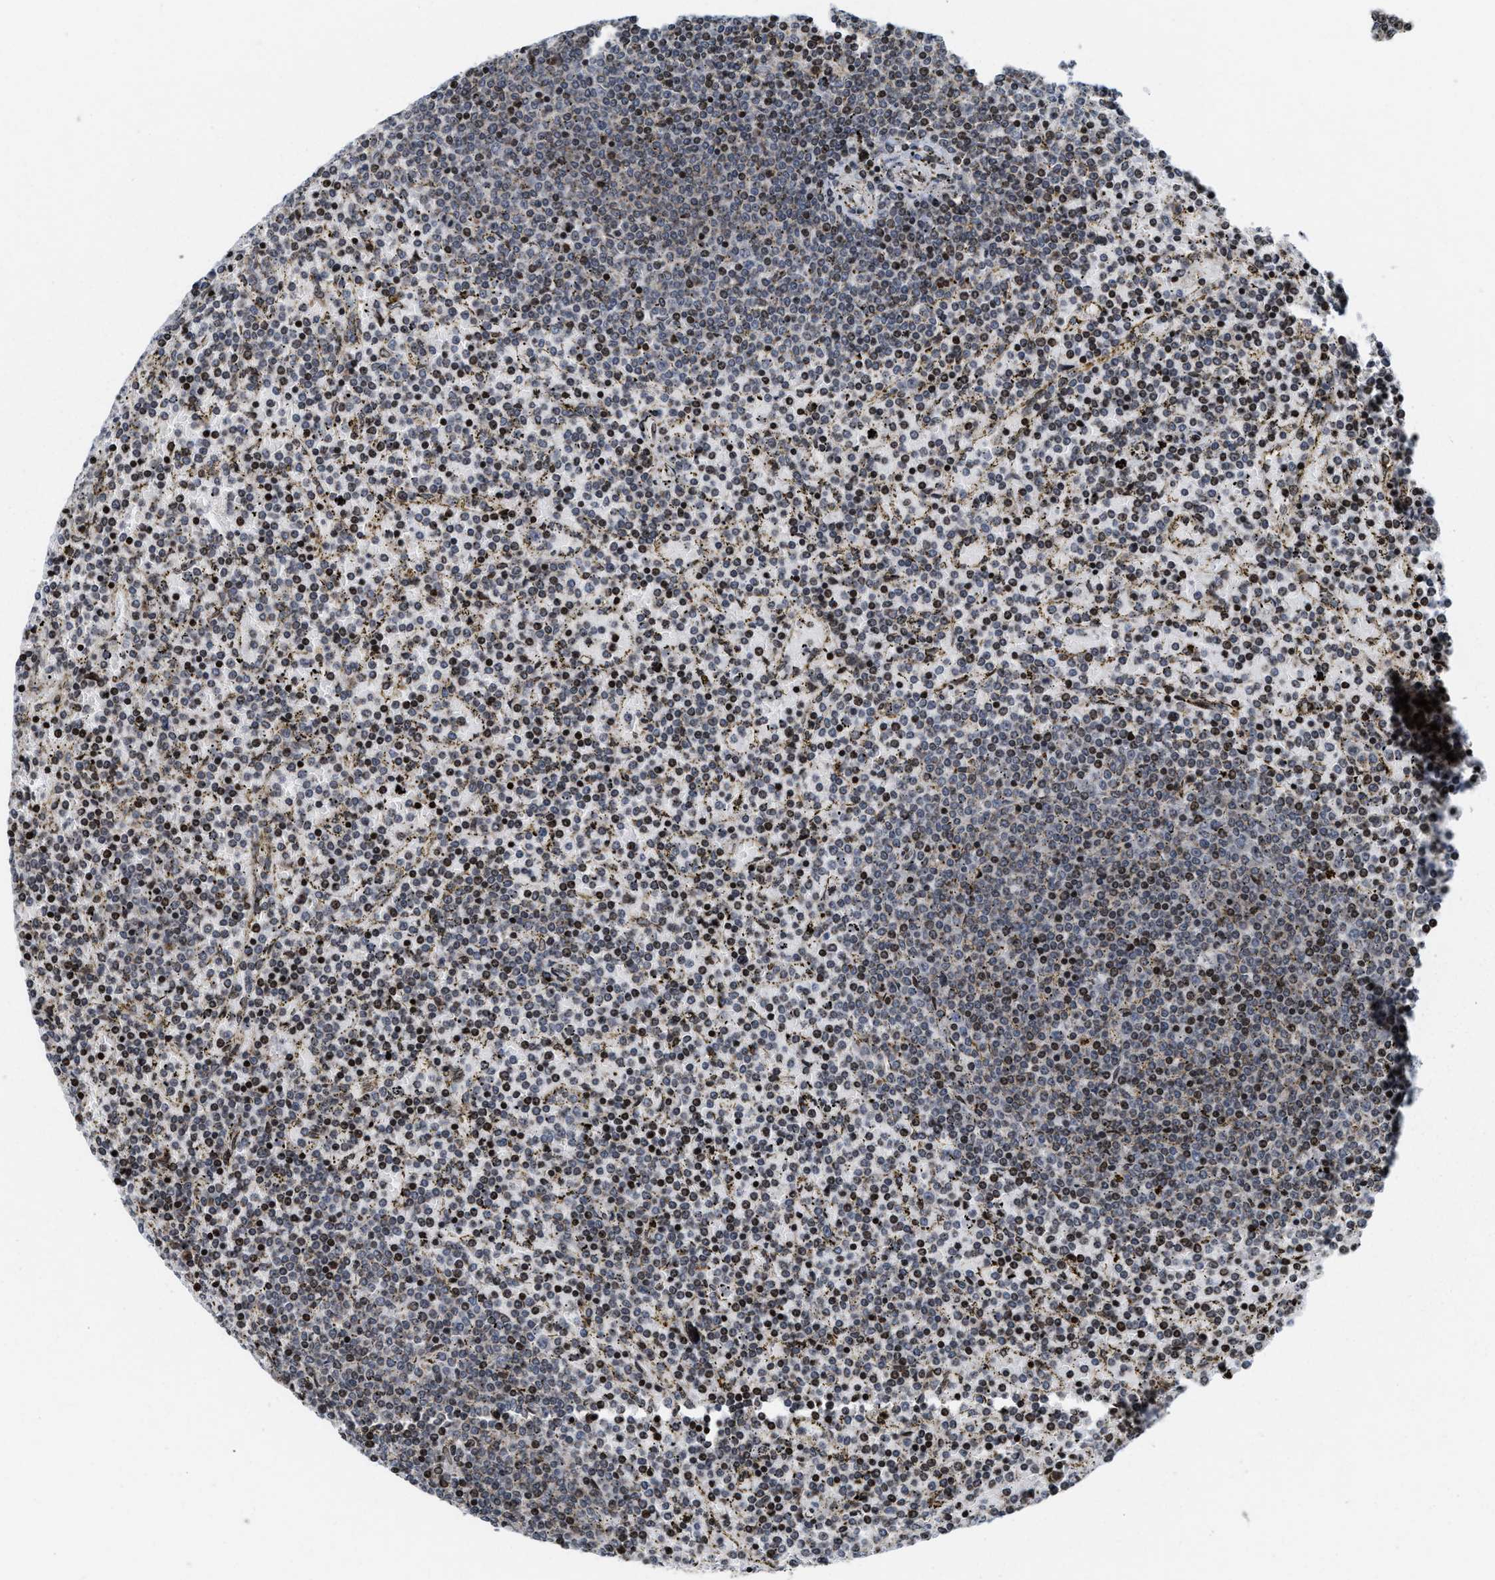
{"staining": {"intensity": "moderate", "quantity": "<25%", "location": "nuclear"}, "tissue": "lymphoma", "cell_type": "Tumor cells", "image_type": "cancer", "snomed": [{"axis": "morphology", "description": "Malignant lymphoma, non-Hodgkin's type, Low grade"}, {"axis": "topography", "description": "Spleen"}], "caption": "Immunohistochemical staining of malignant lymphoma, non-Hodgkin's type (low-grade) exhibits low levels of moderate nuclear protein positivity in about <25% of tumor cells.", "gene": "PDZD2", "patient": {"sex": "female", "age": 77}}